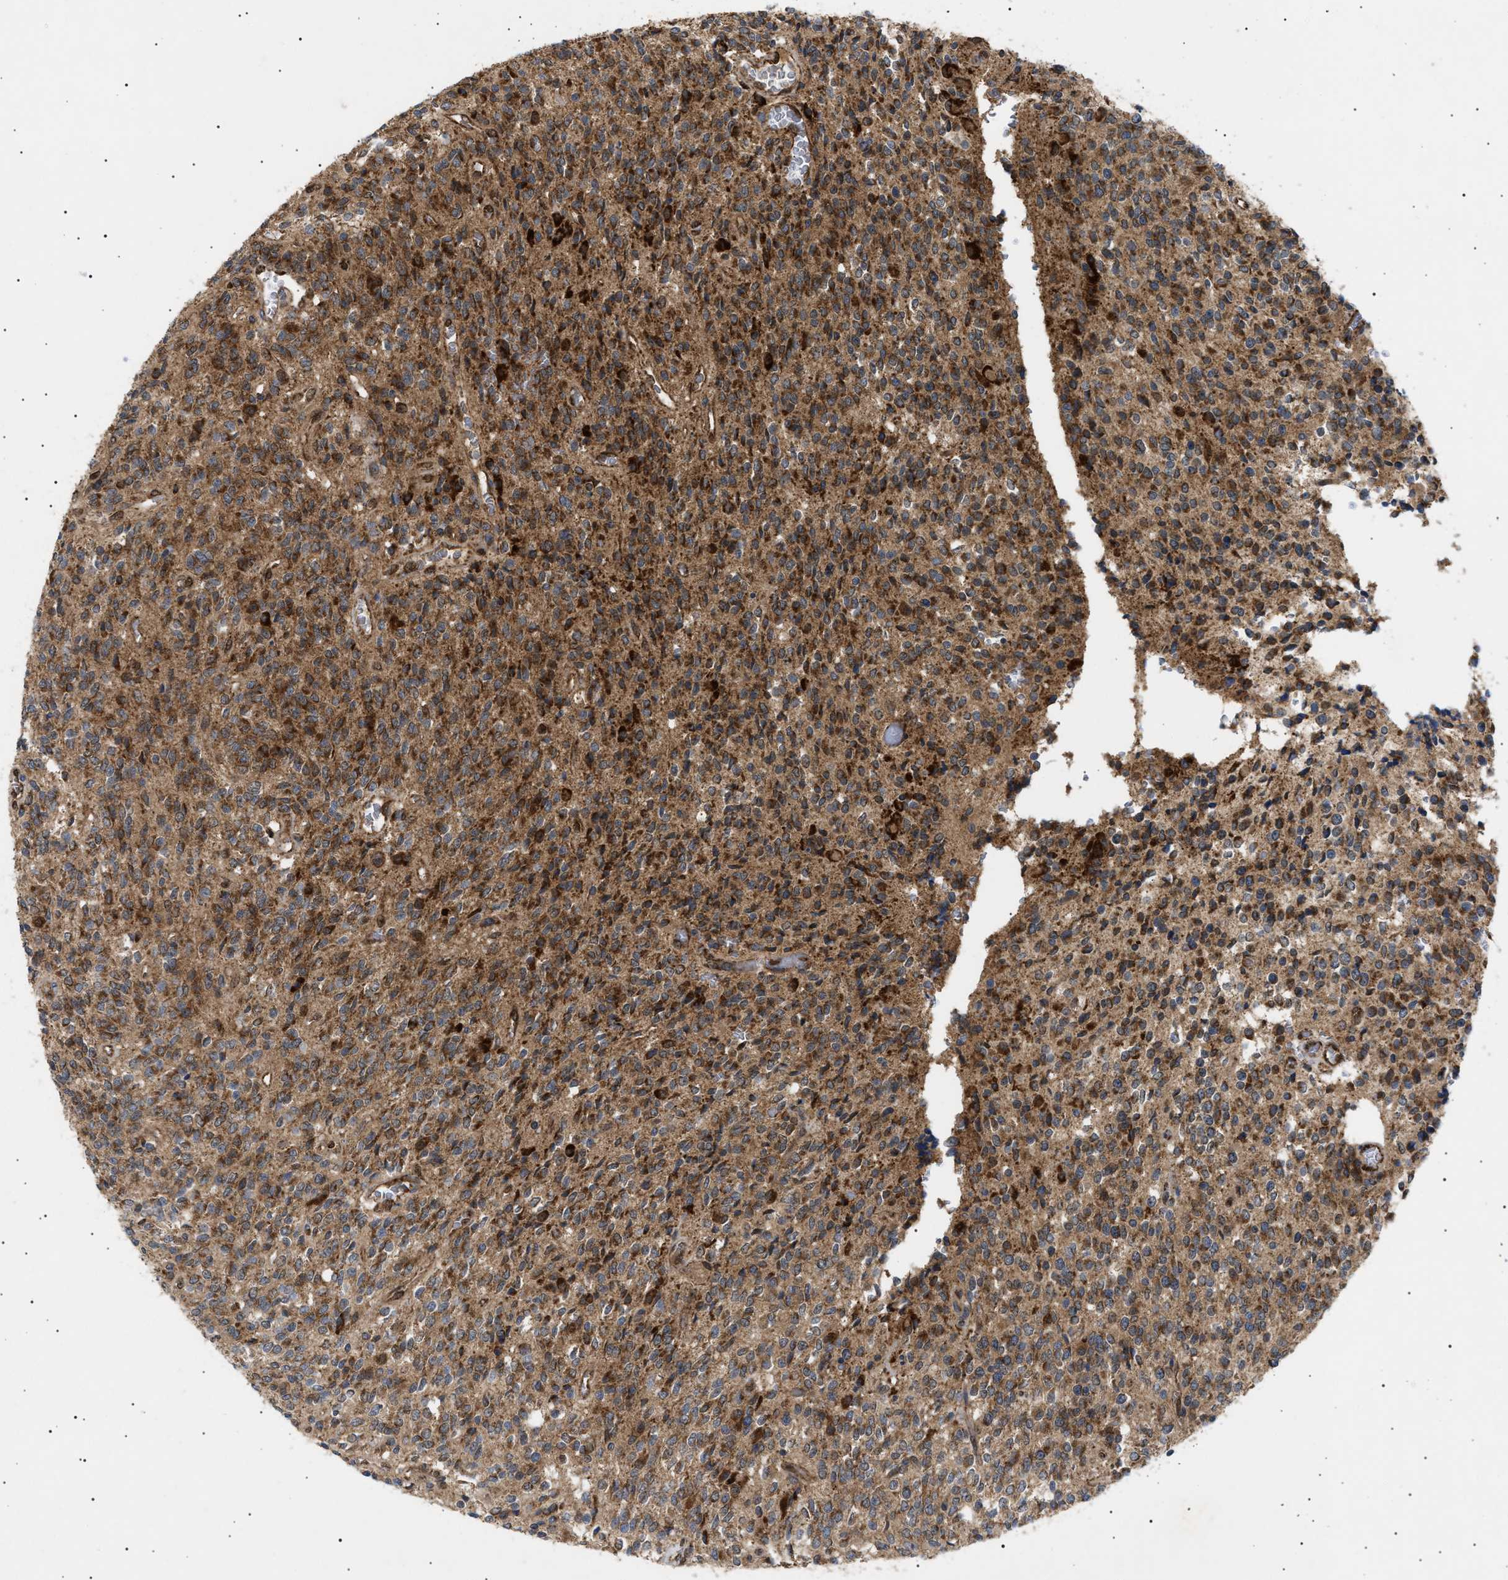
{"staining": {"intensity": "strong", "quantity": "25%-75%", "location": "cytoplasmic/membranous"}, "tissue": "glioma", "cell_type": "Tumor cells", "image_type": "cancer", "snomed": [{"axis": "morphology", "description": "Glioma, malignant, High grade"}, {"axis": "topography", "description": "Brain"}], "caption": "Glioma stained with a brown dye demonstrates strong cytoplasmic/membranous positive expression in approximately 25%-75% of tumor cells.", "gene": "SIRT5", "patient": {"sex": "male", "age": 34}}